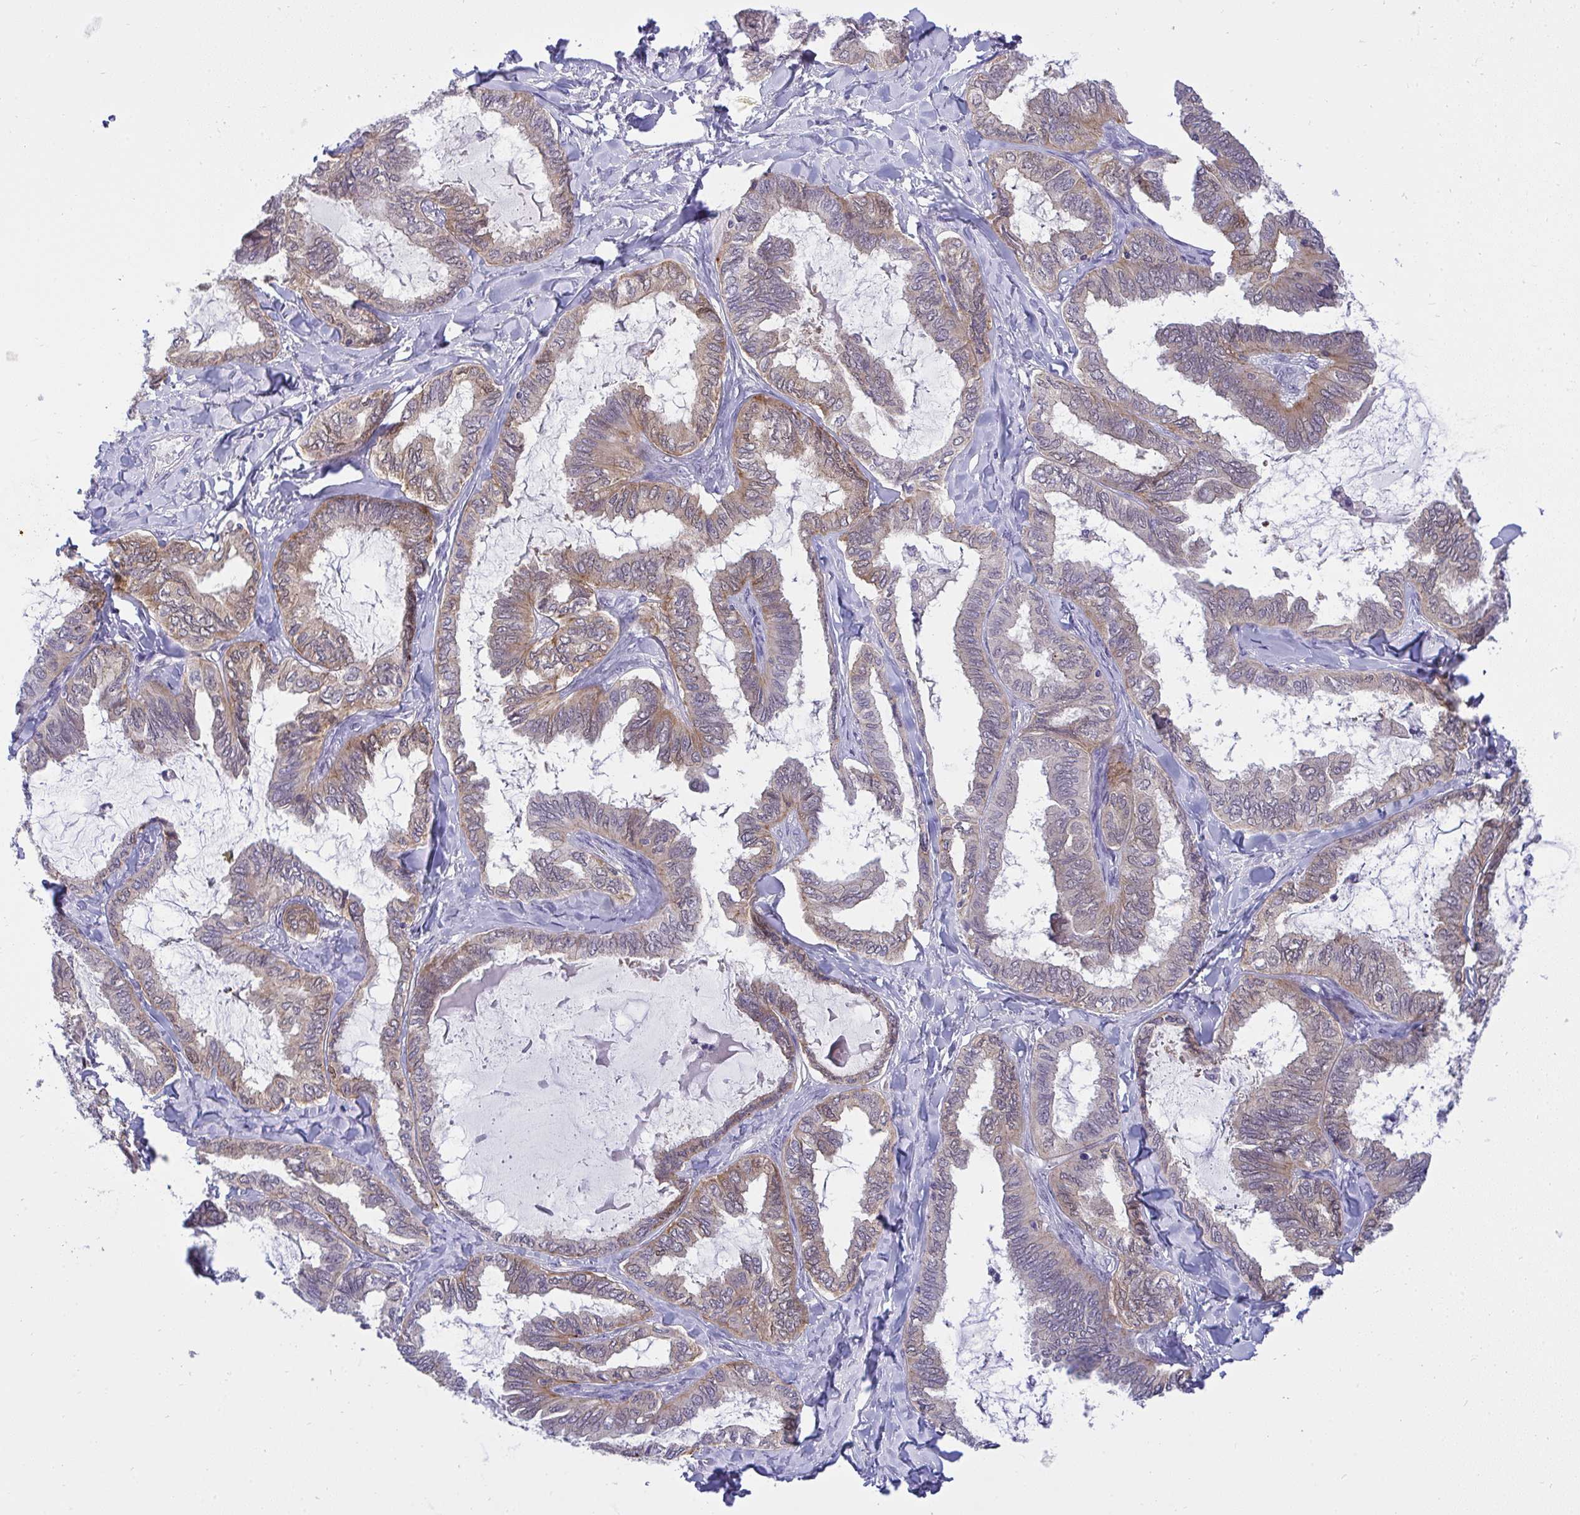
{"staining": {"intensity": "weak", "quantity": "25%-75%", "location": "cytoplasmic/membranous"}, "tissue": "ovarian cancer", "cell_type": "Tumor cells", "image_type": "cancer", "snomed": [{"axis": "morphology", "description": "Carcinoma, endometroid"}, {"axis": "topography", "description": "Ovary"}], "caption": "Protein staining reveals weak cytoplasmic/membranous staining in about 25%-75% of tumor cells in ovarian endometroid carcinoma.", "gene": "HOXD12", "patient": {"sex": "female", "age": 70}}